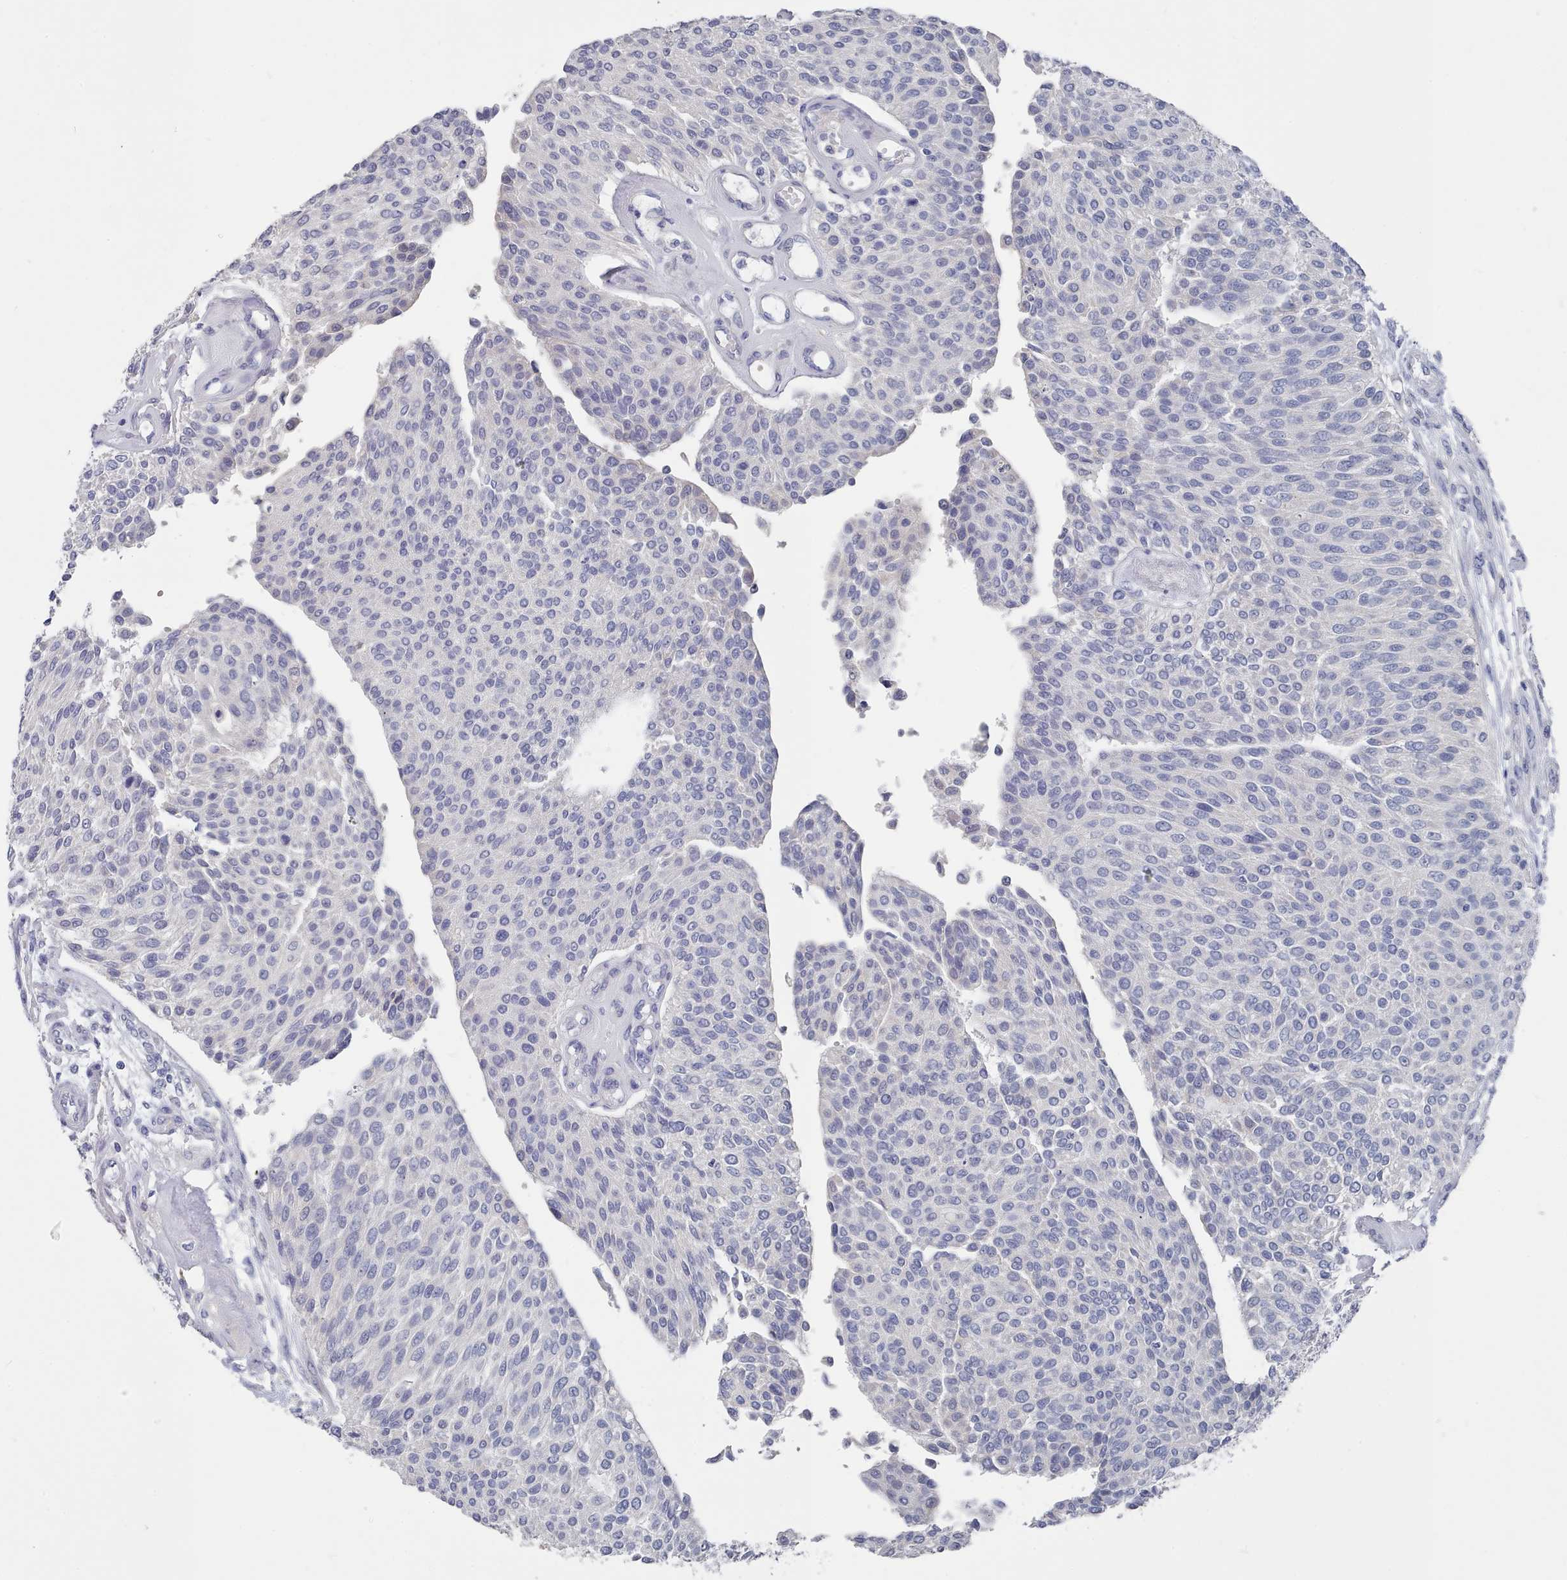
{"staining": {"intensity": "negative", "quantity": "none", "location": "none"}, "tissue": "urothelial cancer", "cell_type": "Tumor cells", "image_type": "cancer", "snomed": [{"axis": "morphology", "description": "Urothelial carcinoma, NOS"}, {"axis": "topography", "description": "Urinary bladder"}], "caption": "Tumor cells show no significant staining in transitional cell carcinoma.", "gene": "ACAD11", "patient": {"sex": "male", "age": 55}}